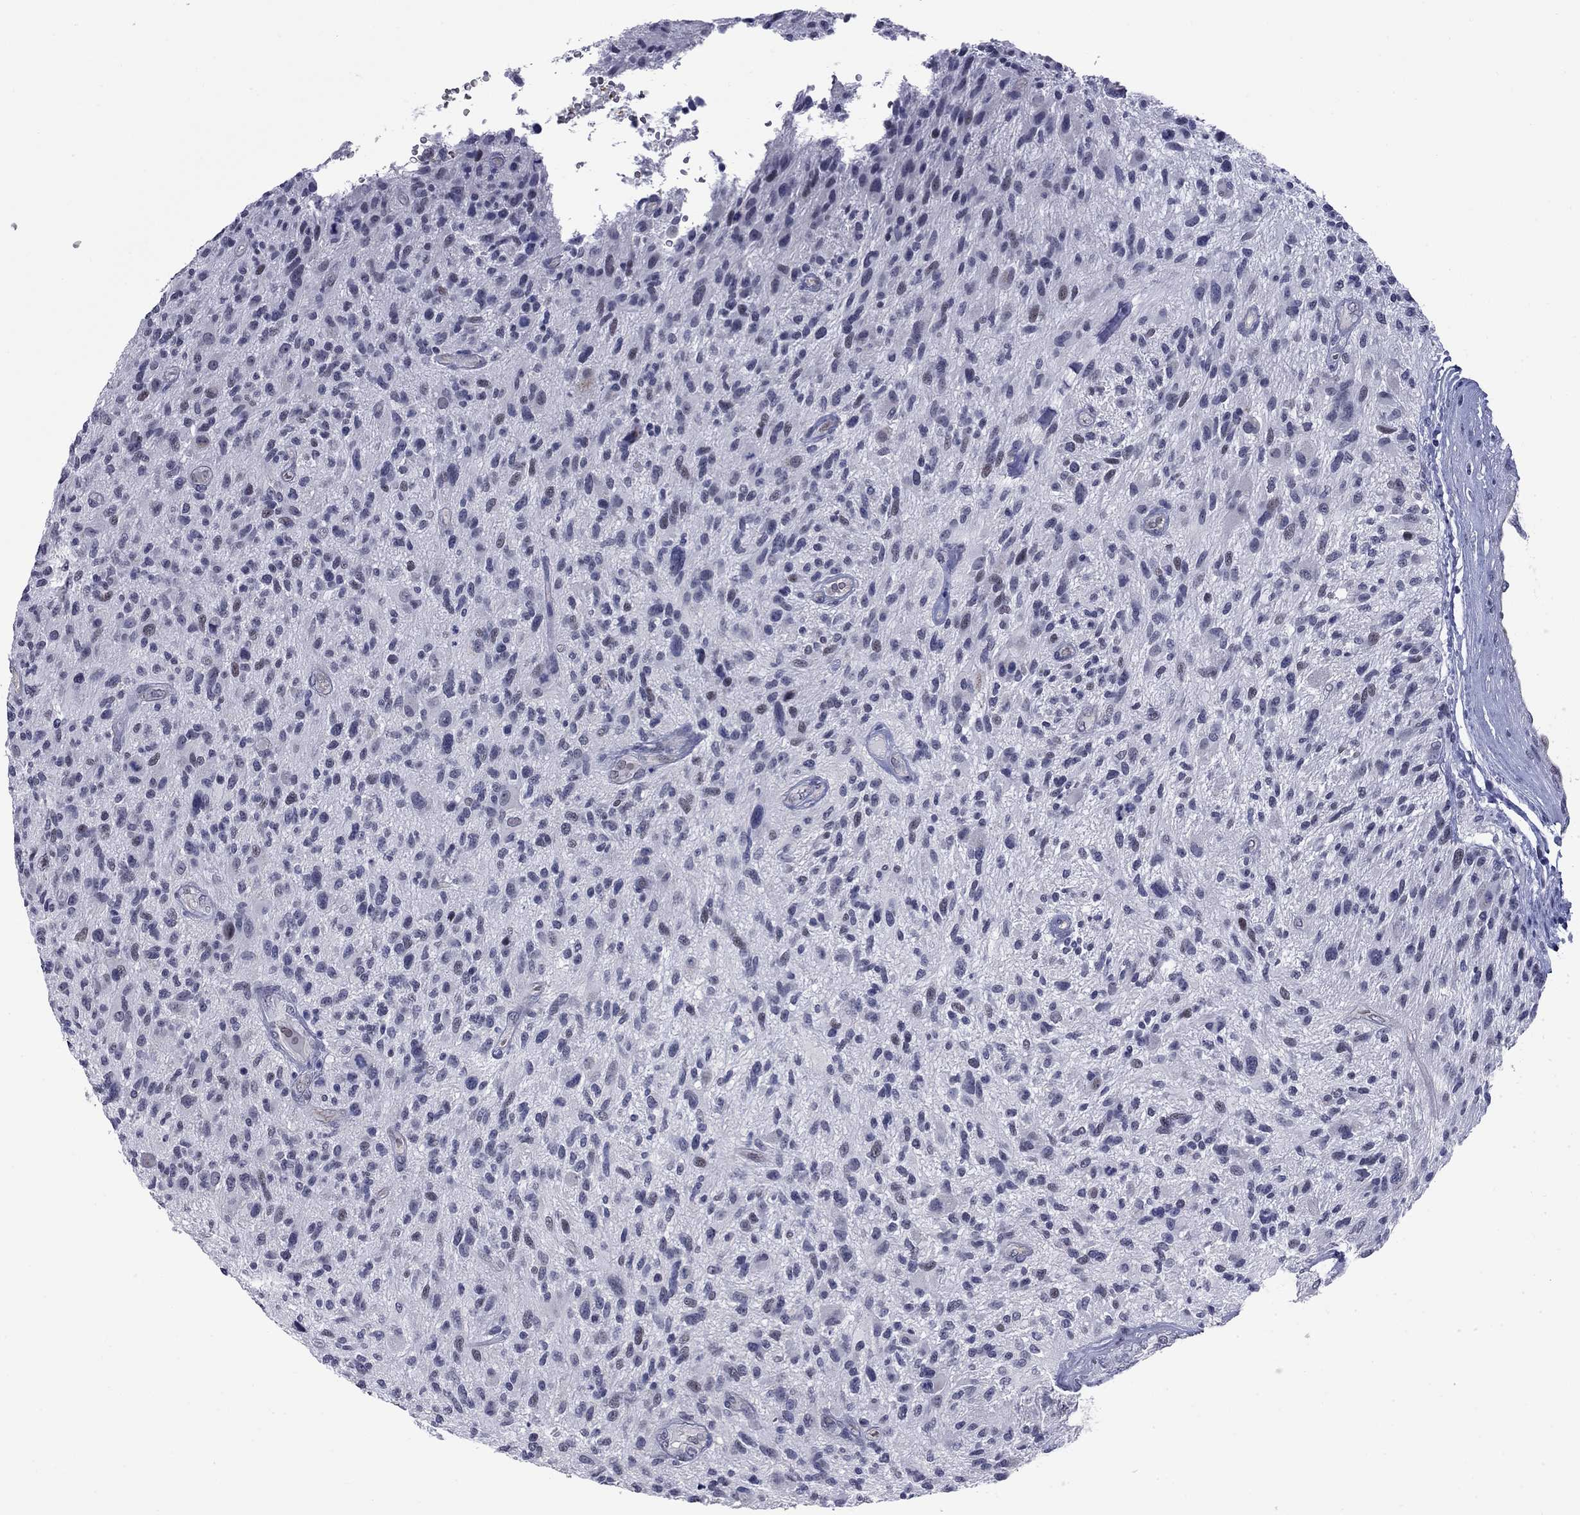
{"staining": {"intensity": "negative", "quantity": "none", "location": "none"}, "tissue": "glioma", "cell_type": "Tumor cells", "image_type": "cancer", "snomed": [{"axis": "morphology", "description": "Glioma, malignant, High grade"}, {"axis": "topography", "description": "Brain"}], "caption": "This is a micrograph of immunohistochemistry staining of glioma, which shows no staining in tumor cells.", "gene": "HTR4", "patient": {"sex": "male", "age": 47}}